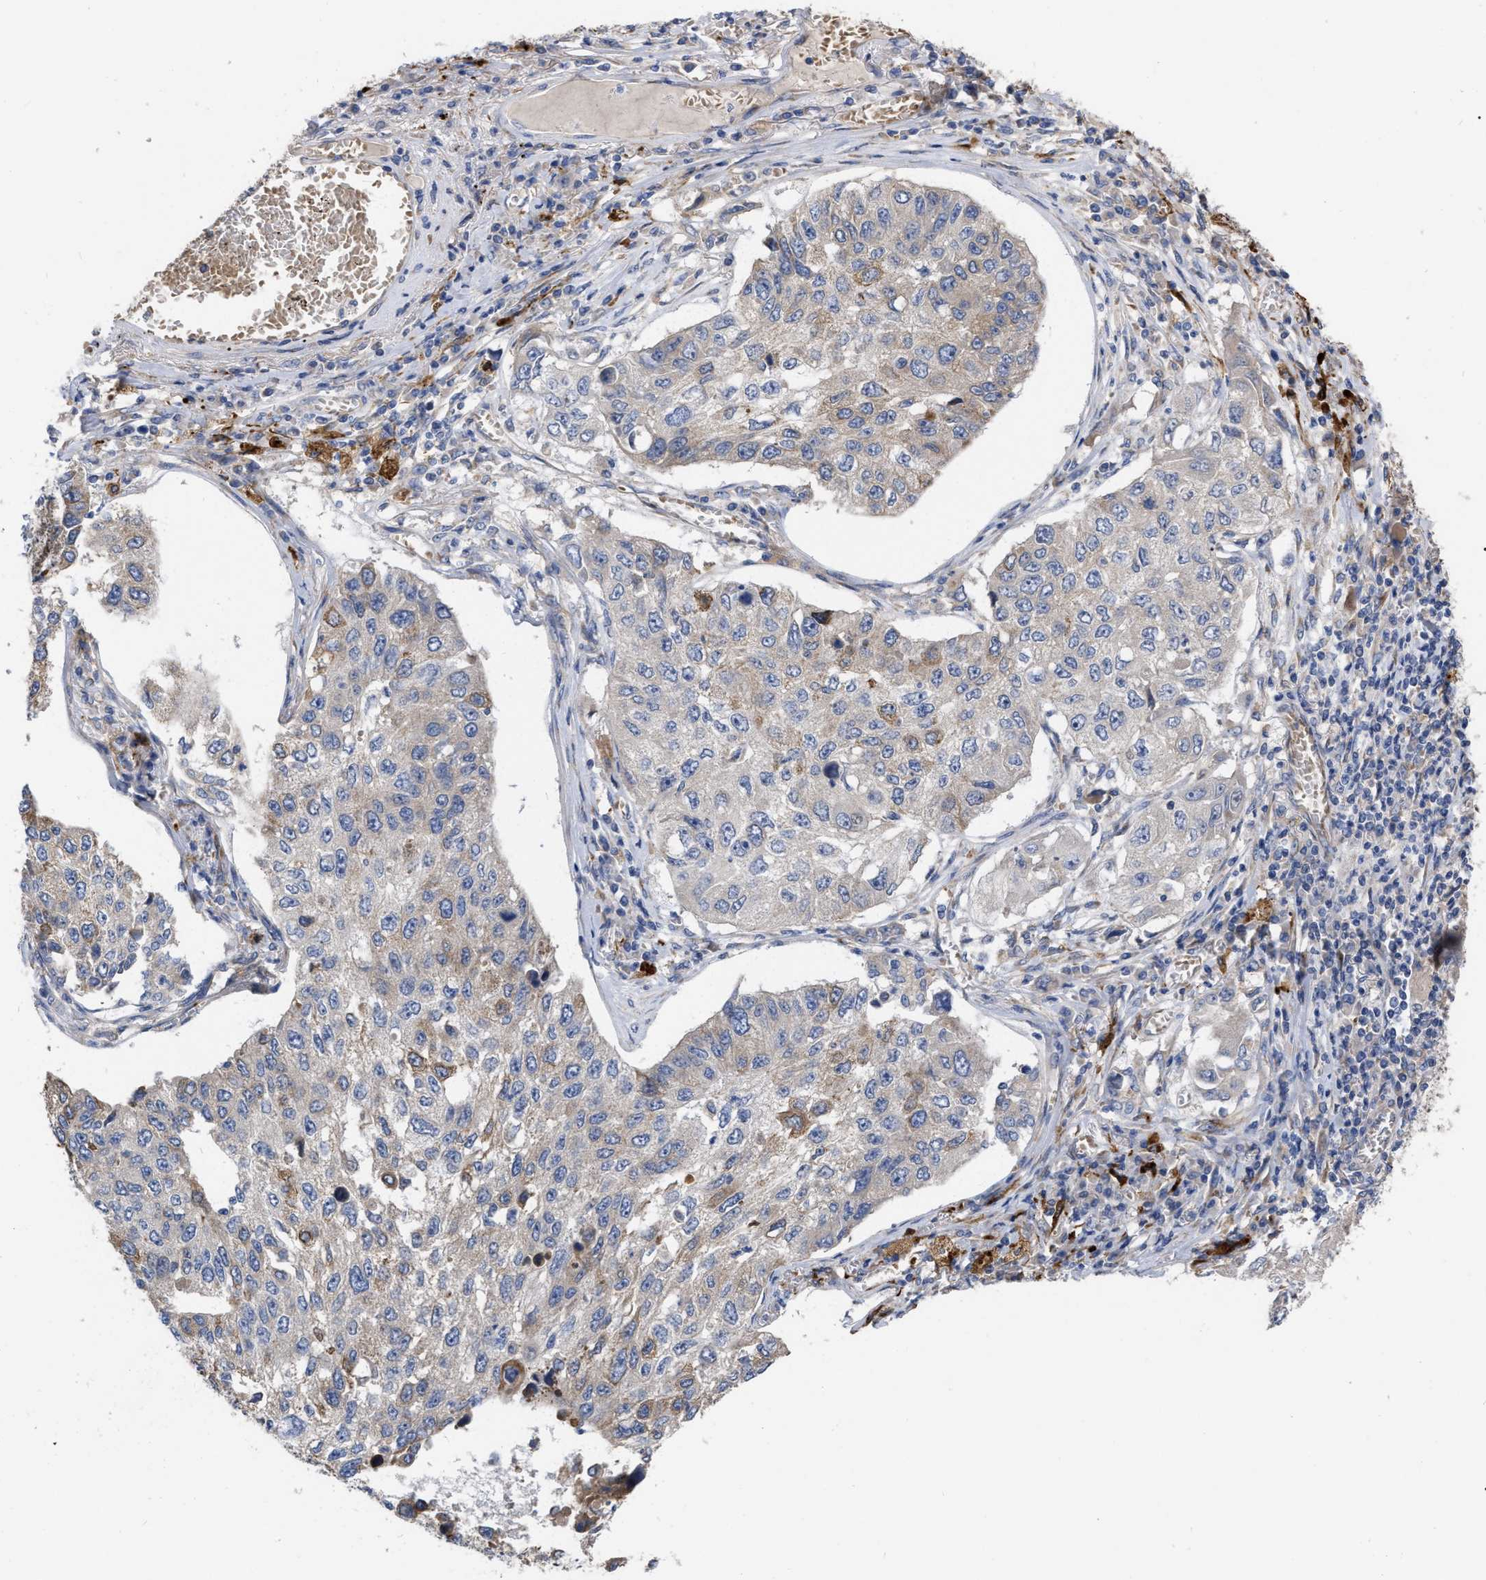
{"staining": {"intensity": "weak", "quantity": "<25%", "location": "cytoplasmic/membranous"}, "tissue": "lung cancer", "cell_type": "Tumor cells", "image_type": "cancer", "snomed": [{"axis": "morphology", "description": "Squamous cell carcinoma, NOS"}, {"axis": "topography", "description": "Lung"}], "caption": "DAB (3,3'-diaminobenzidine) immunohistochemical staining of squamous cell carcinoma (lung) shows no significant positivity in tumor cells.", "gene": "MLST8", "patient": {"sex": "male", "age": 71}}